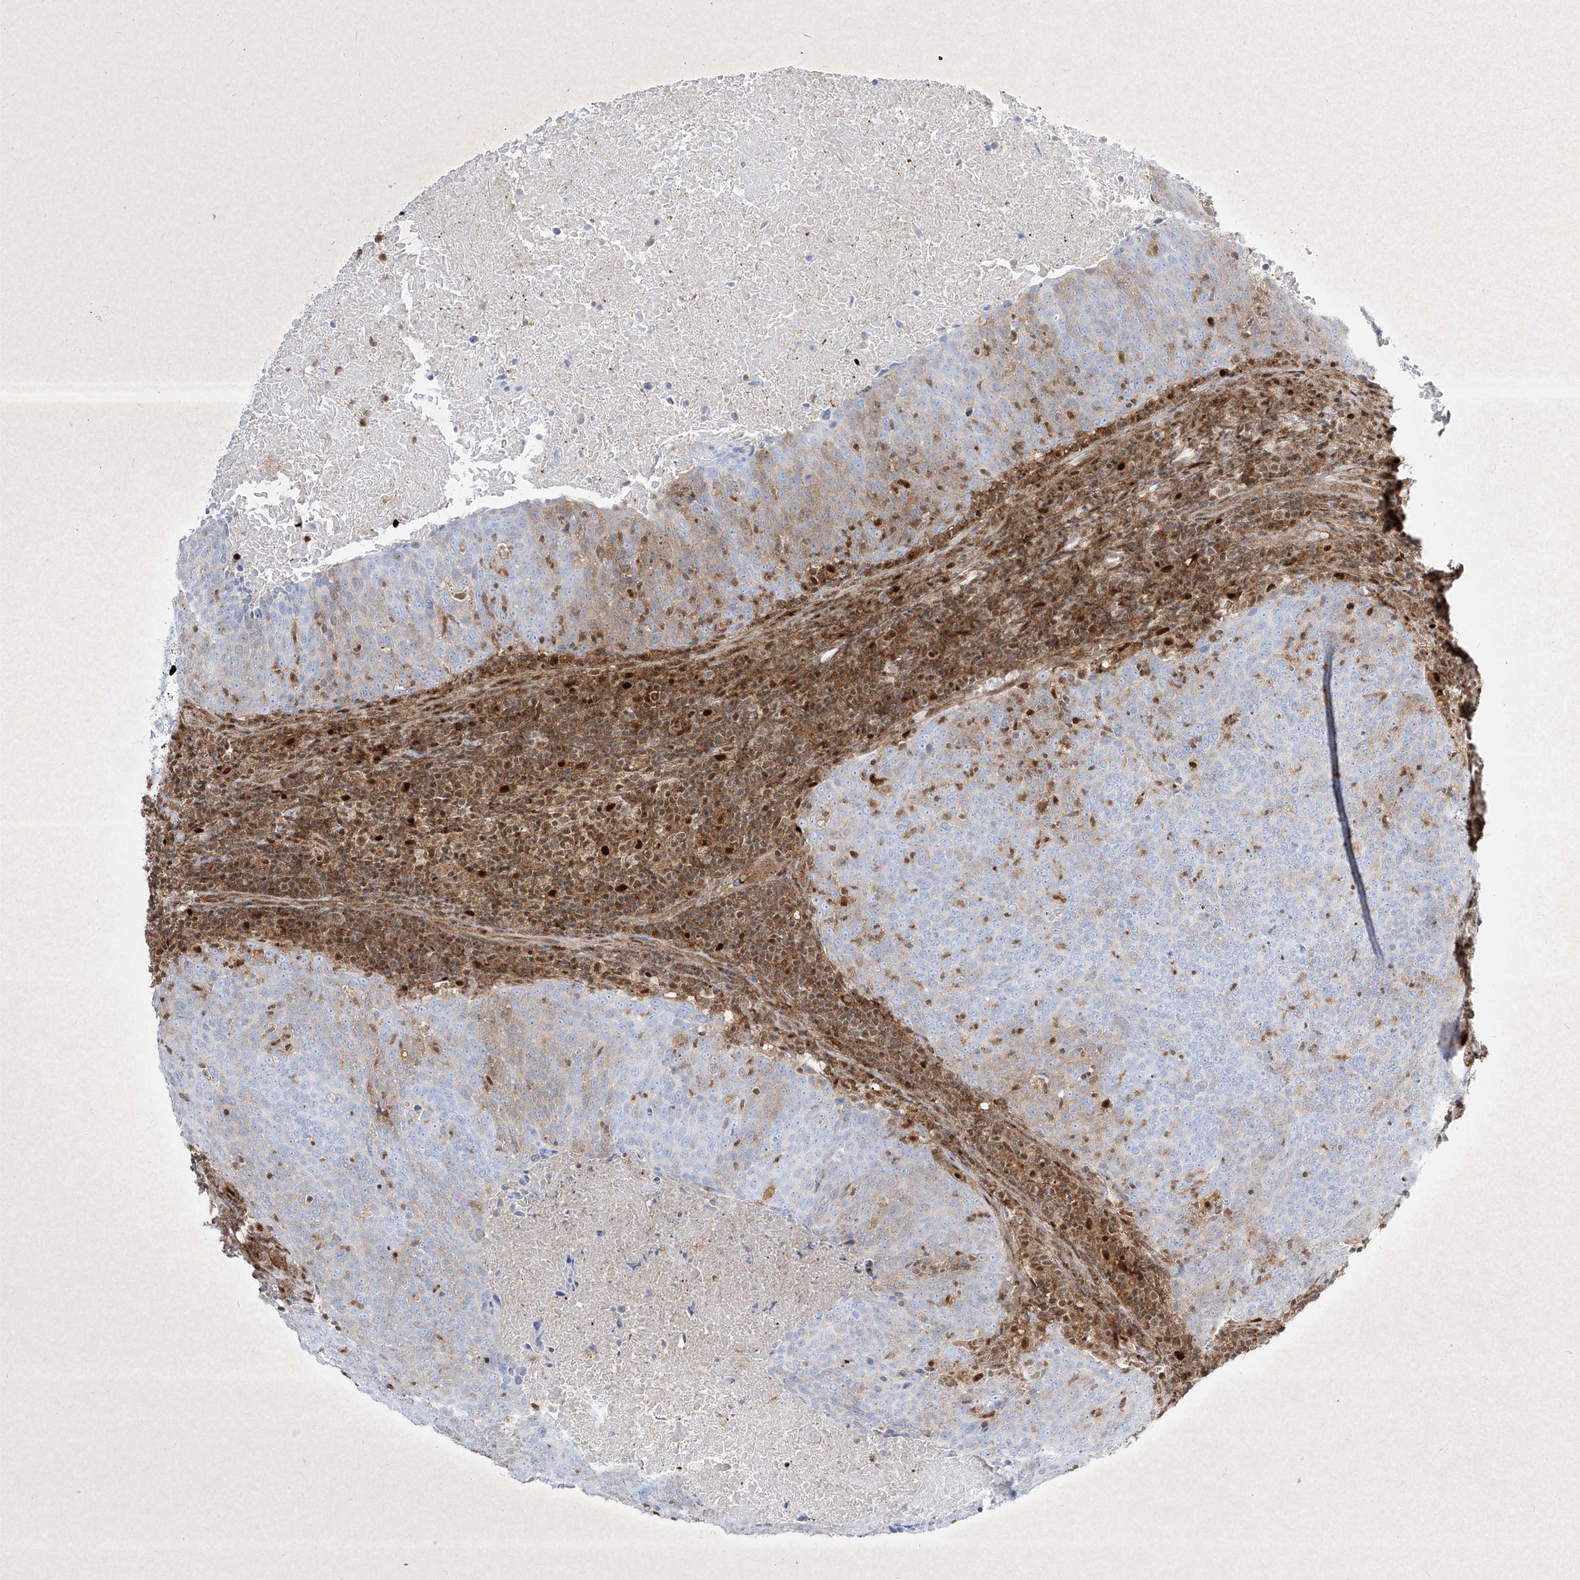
{"staining": {"intensity": "moderate", "quantity": "<25%", "location": "cytoplasmic/membranous"}, "tissue": "head and neck cancer", "cell_type": "Tumor cells", "image_type": "cancer", "snomed": [{"axis": "morphology", "description": "Squamous cell carcinoma, NOS"}, {"axis": "morphology", "description": "Squamous cell carcinoma, metastatic, NOS"}, {"axis": "topography", "description": "Lymph node"}, {"axis": "topography", "description": "Head-Neck"}], "caption": "A brown stain labels moderate cytoplasmic/membranous staining of a protein in head and neck cancer (squamous cell carcinoma) tumor cells.", "gene": "PSMB10", "patient": {"sex": "male", "age": 62}}